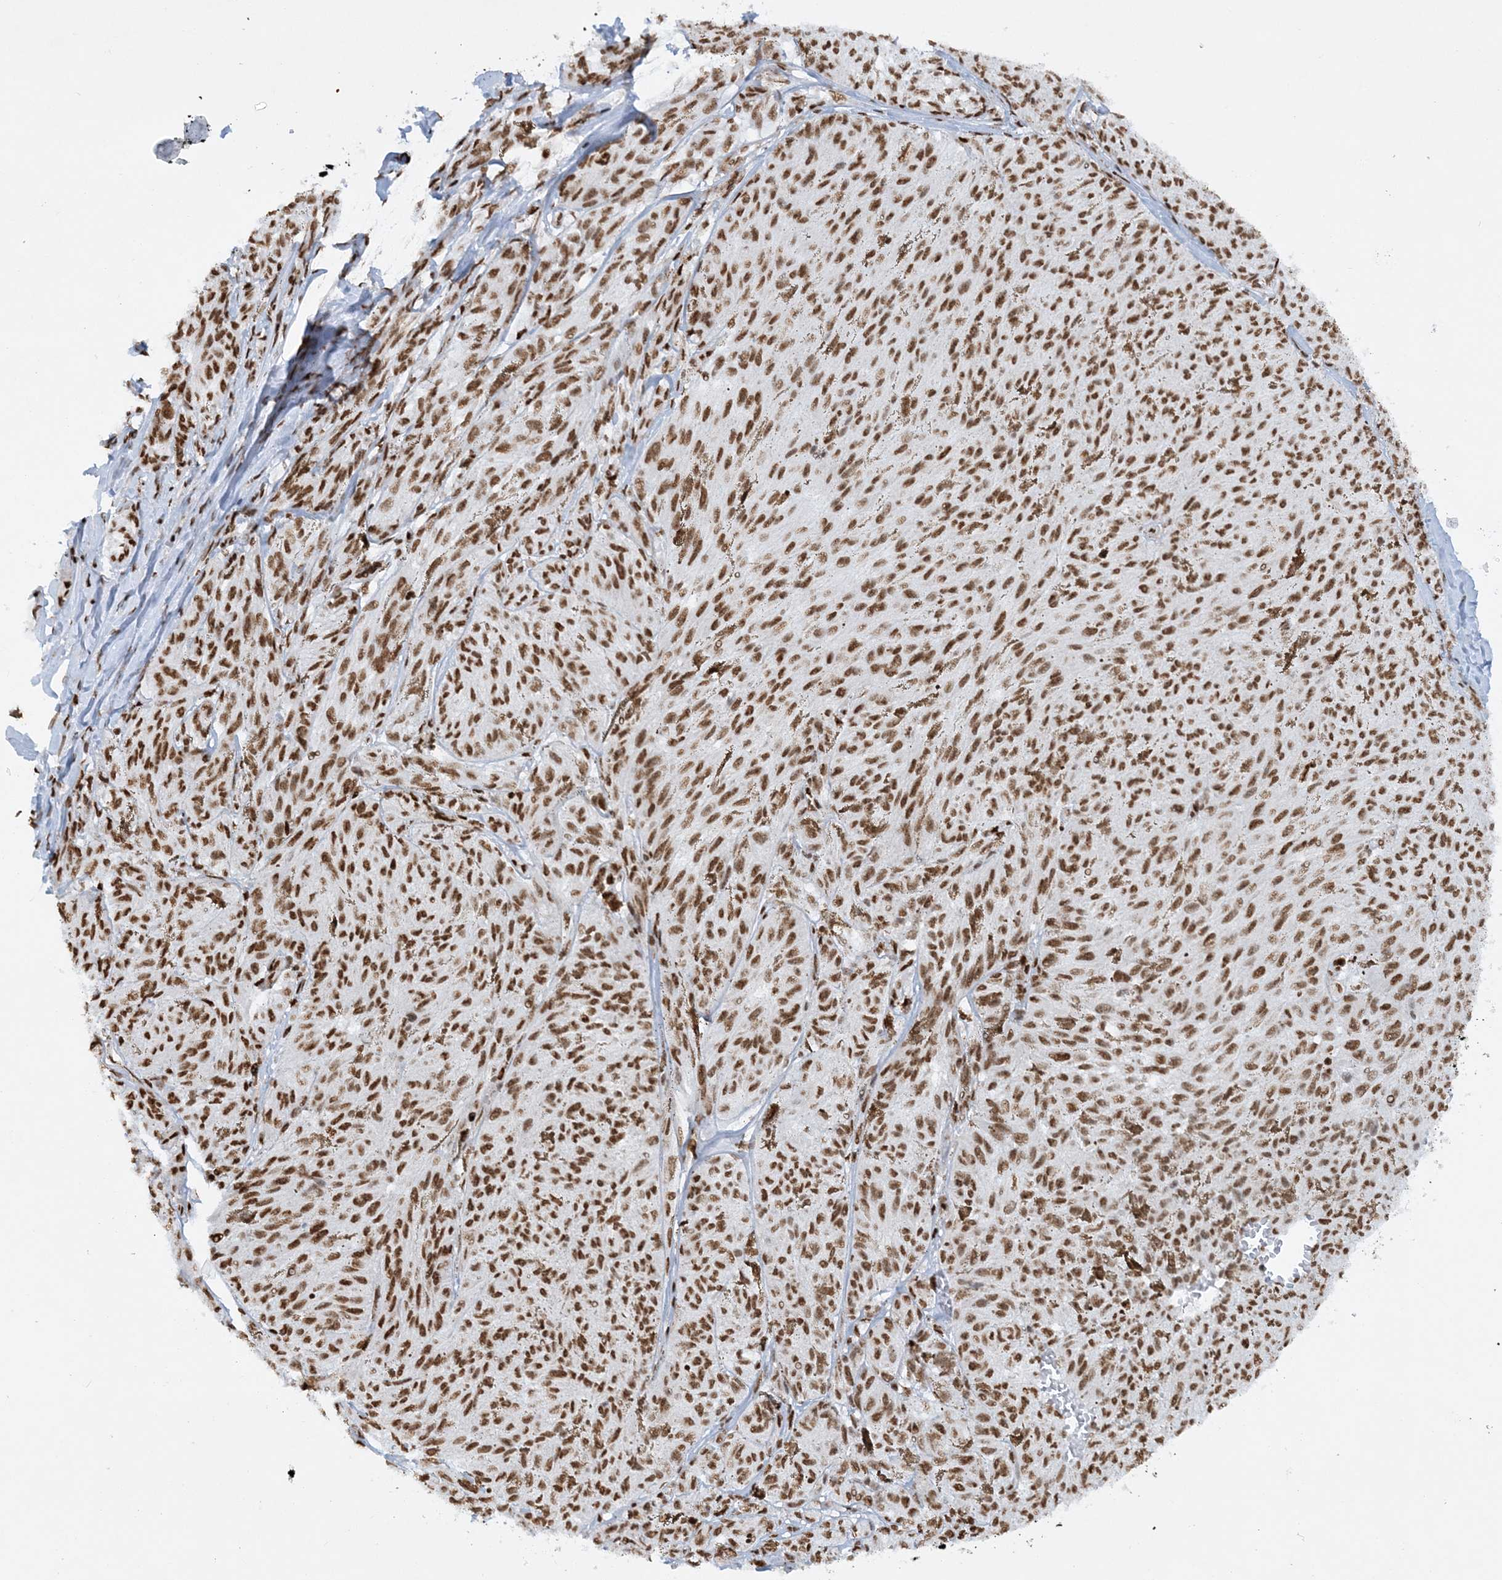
{"staining": {"intensity": "moderate", "quantity": ">75%", "location": "nuclear"}, "tissue": "melanoma", "cell_type": "Tumor cells", "image_type": "cancer", "snomed": [{"axis": "morphology", "description": "Malignant melanoma, NOS"}, {"axis": "topography", "description": "Skin"}], "caption": "Moderate nuclear protein staining is appreciated in approximately >75% of tumor cells in malignant melanoma.", "gene": "DELE1", "patient": {"sex": "female", "age": 72}}